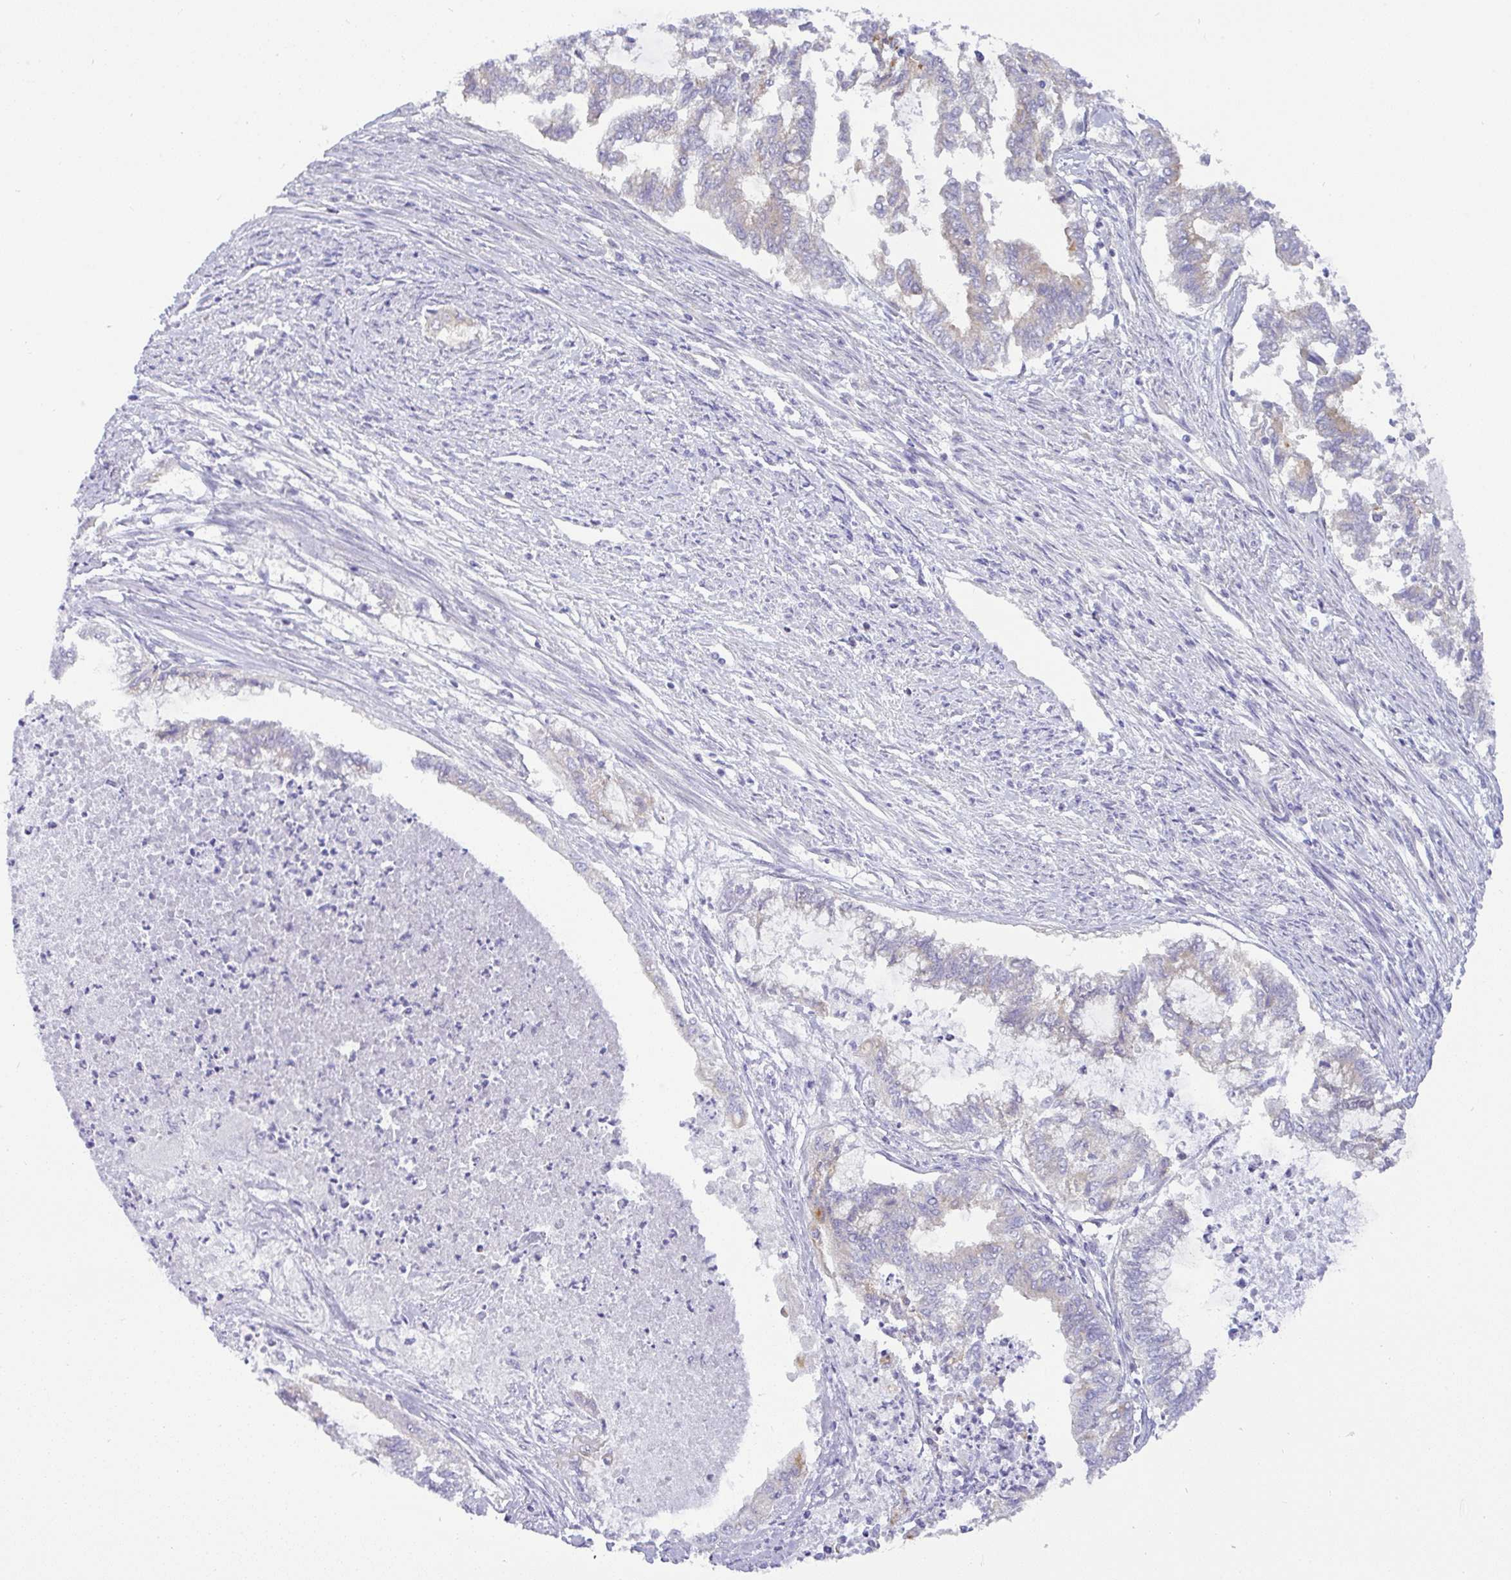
{"staining": {"intensity": "weak", "quantity": "25%-75%", "location": "cytoplasmic/membranous"}, "tissue": "endometrial cancer", "cell_type": "Tumor cells", "image_type": "cancer", "snomed": [{"axis": "morphology", "description": "Adenocarcinoma, NOS"}, {"axis": "topography", "description": "Endometrium"}], "caption": "Protein expression analysis of endometrial cancer (adenocarcinoma) demonstrates weak cytoplasmic/membranous staining in approximately 25%-75% of tumor cells.", "gene": "FAM177A1", "patient": {"sex": "female", "age": 79}}